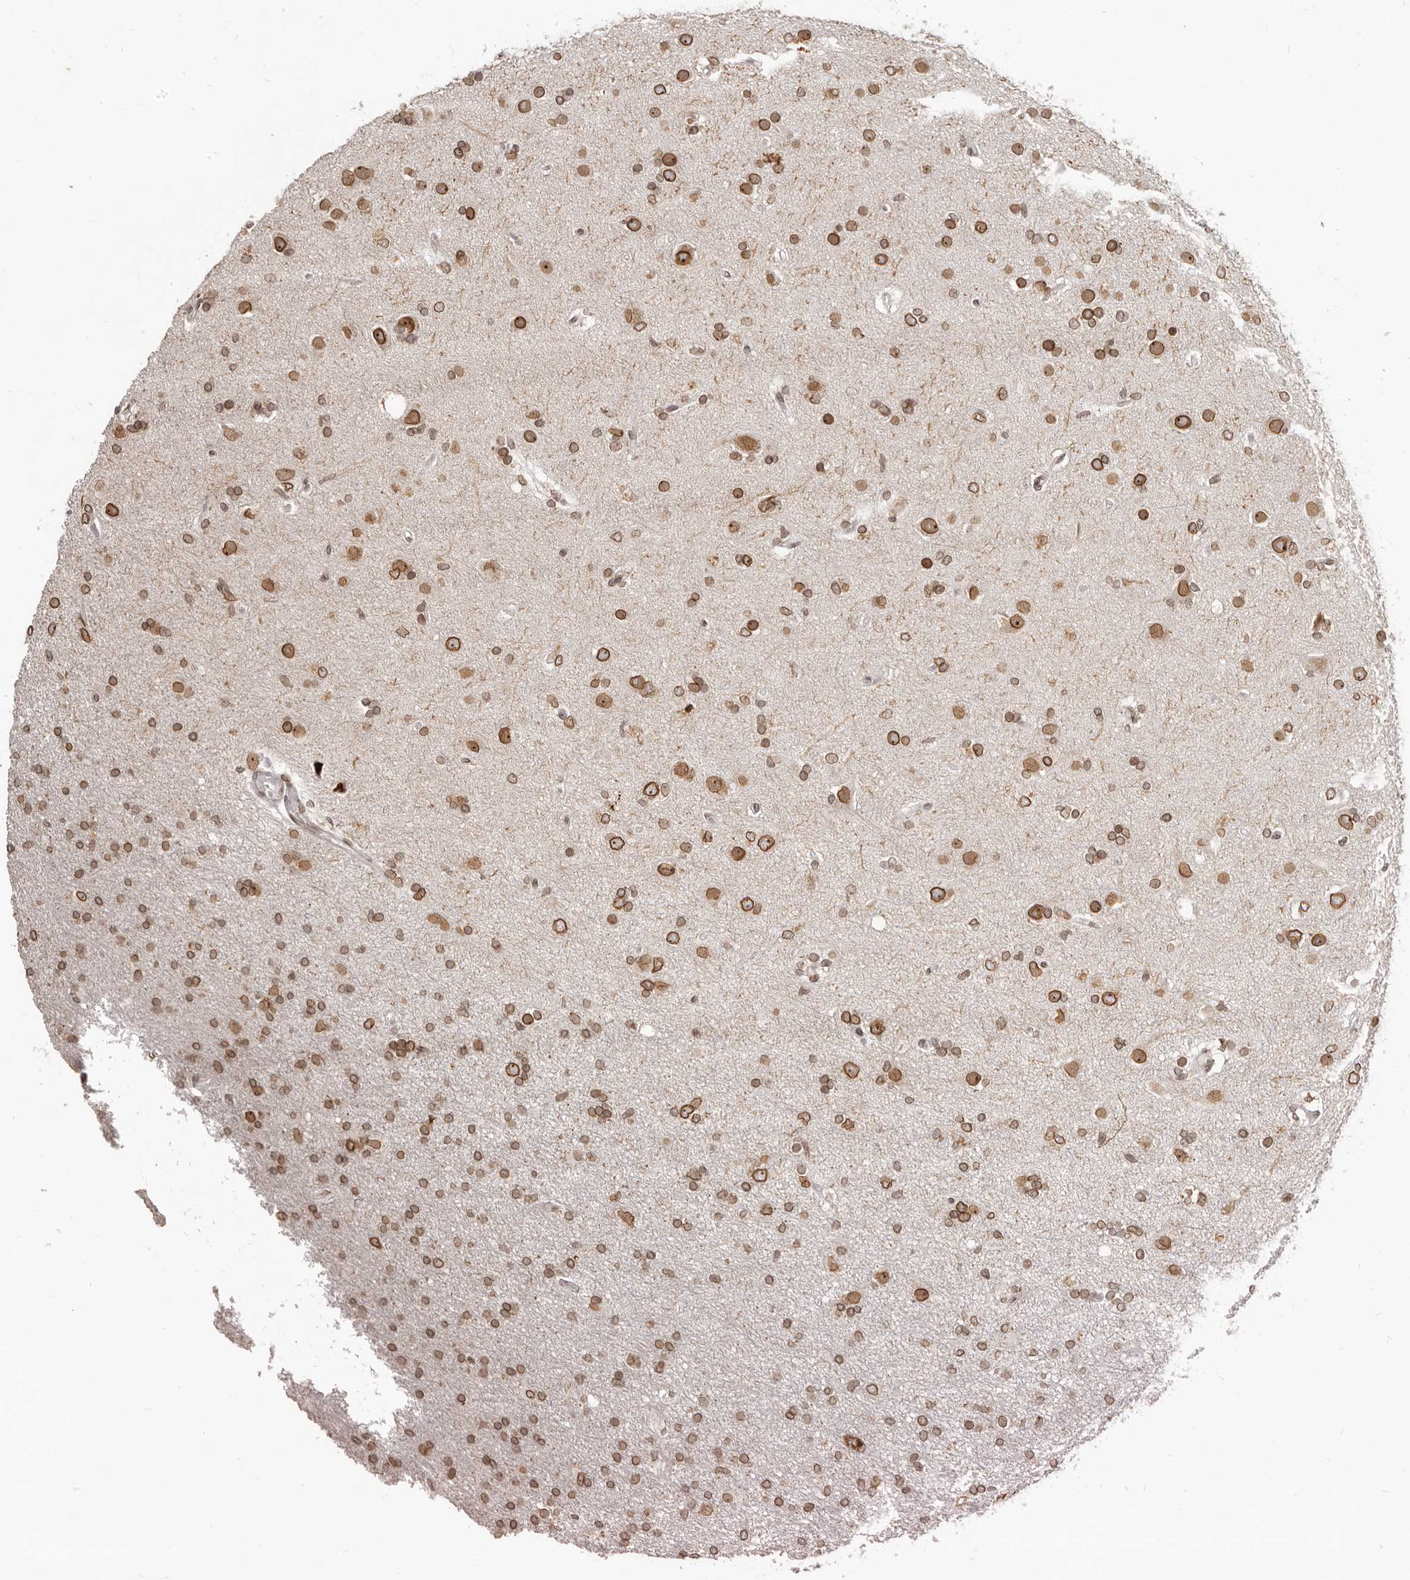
{"staining": {"intensity": "moderate", "quantity": ">75%", "location": "cytoplasmic/membranous,nuclear"}, "tissue": "glioma", "cell_type": "Tumor cells", "image_type": "cancer", "snomed": [{"axis": "morphology", "description": "Glioma, malignant, High grade"}, {"axis": "topography", "description": "Brain"}], "caption": "Moderate cytoplasmic/membranous and nuclear protein positivity is appreciated in about >75% of tumor cells in glioma.", "gene": "NUP153", "patient": {"sex": "female", "age": 59}}